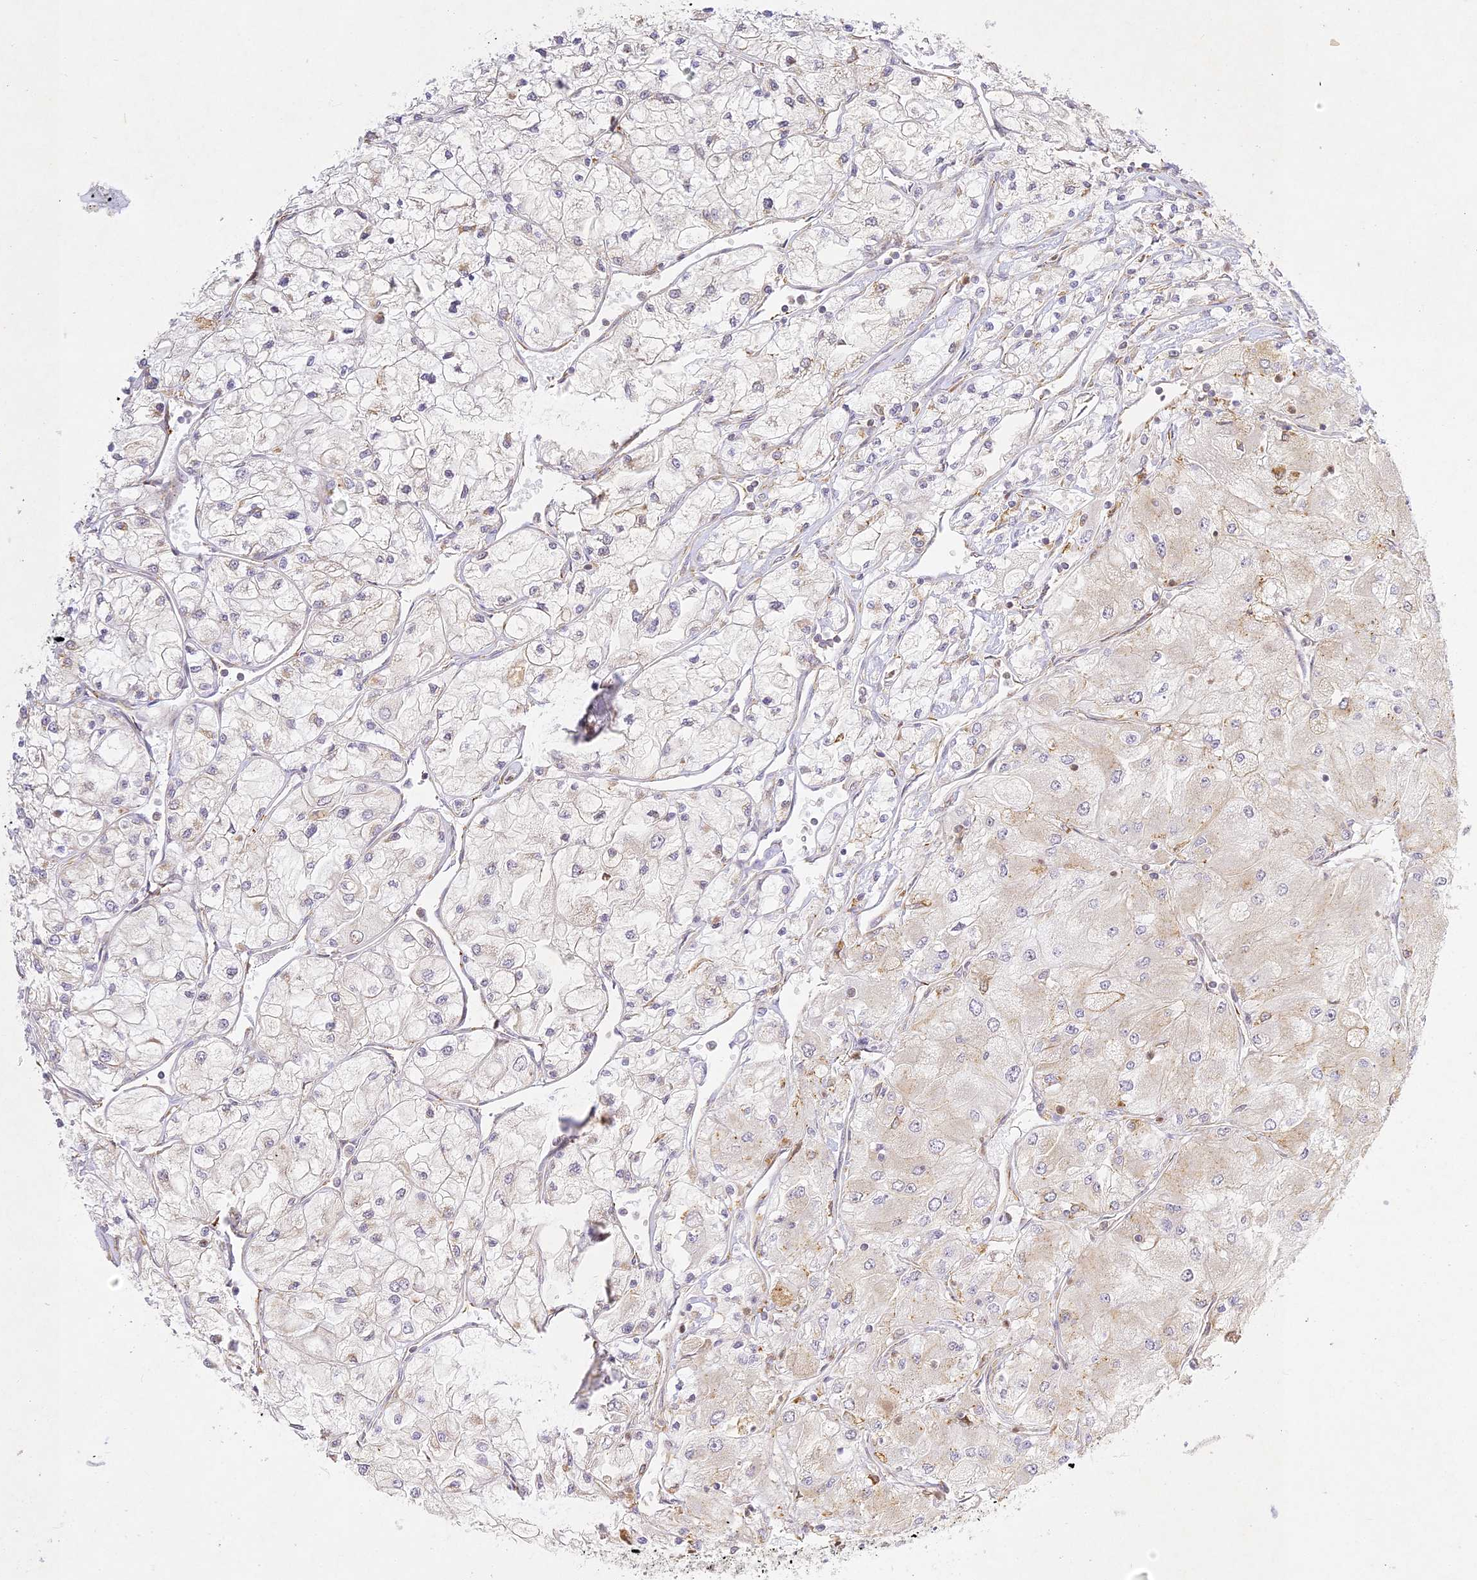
{"staining": {"intensity": "negative", "quantity": "none", "location": "none"}, "tissue": "renal cancer", "cell_type": "Tumor cells", "image_type": "cancer", "snomed": [{"axis": "morphology", "description": "Adenocarcinoma, NOS"}, {"axis": "topography", "description": "Kidney"}], "caption": "The immunohistochemistry micrograph has no significant positivity in tumor cells of adenocarcinoma (renal) tissue. (Brightfield microscopy of DAB (3,3'-diaminobenzidine) immunohistochemistry (IHC) at high magnification).", "gene": "SLC30A5", "patient": {"sex": "male", "age": 80}}